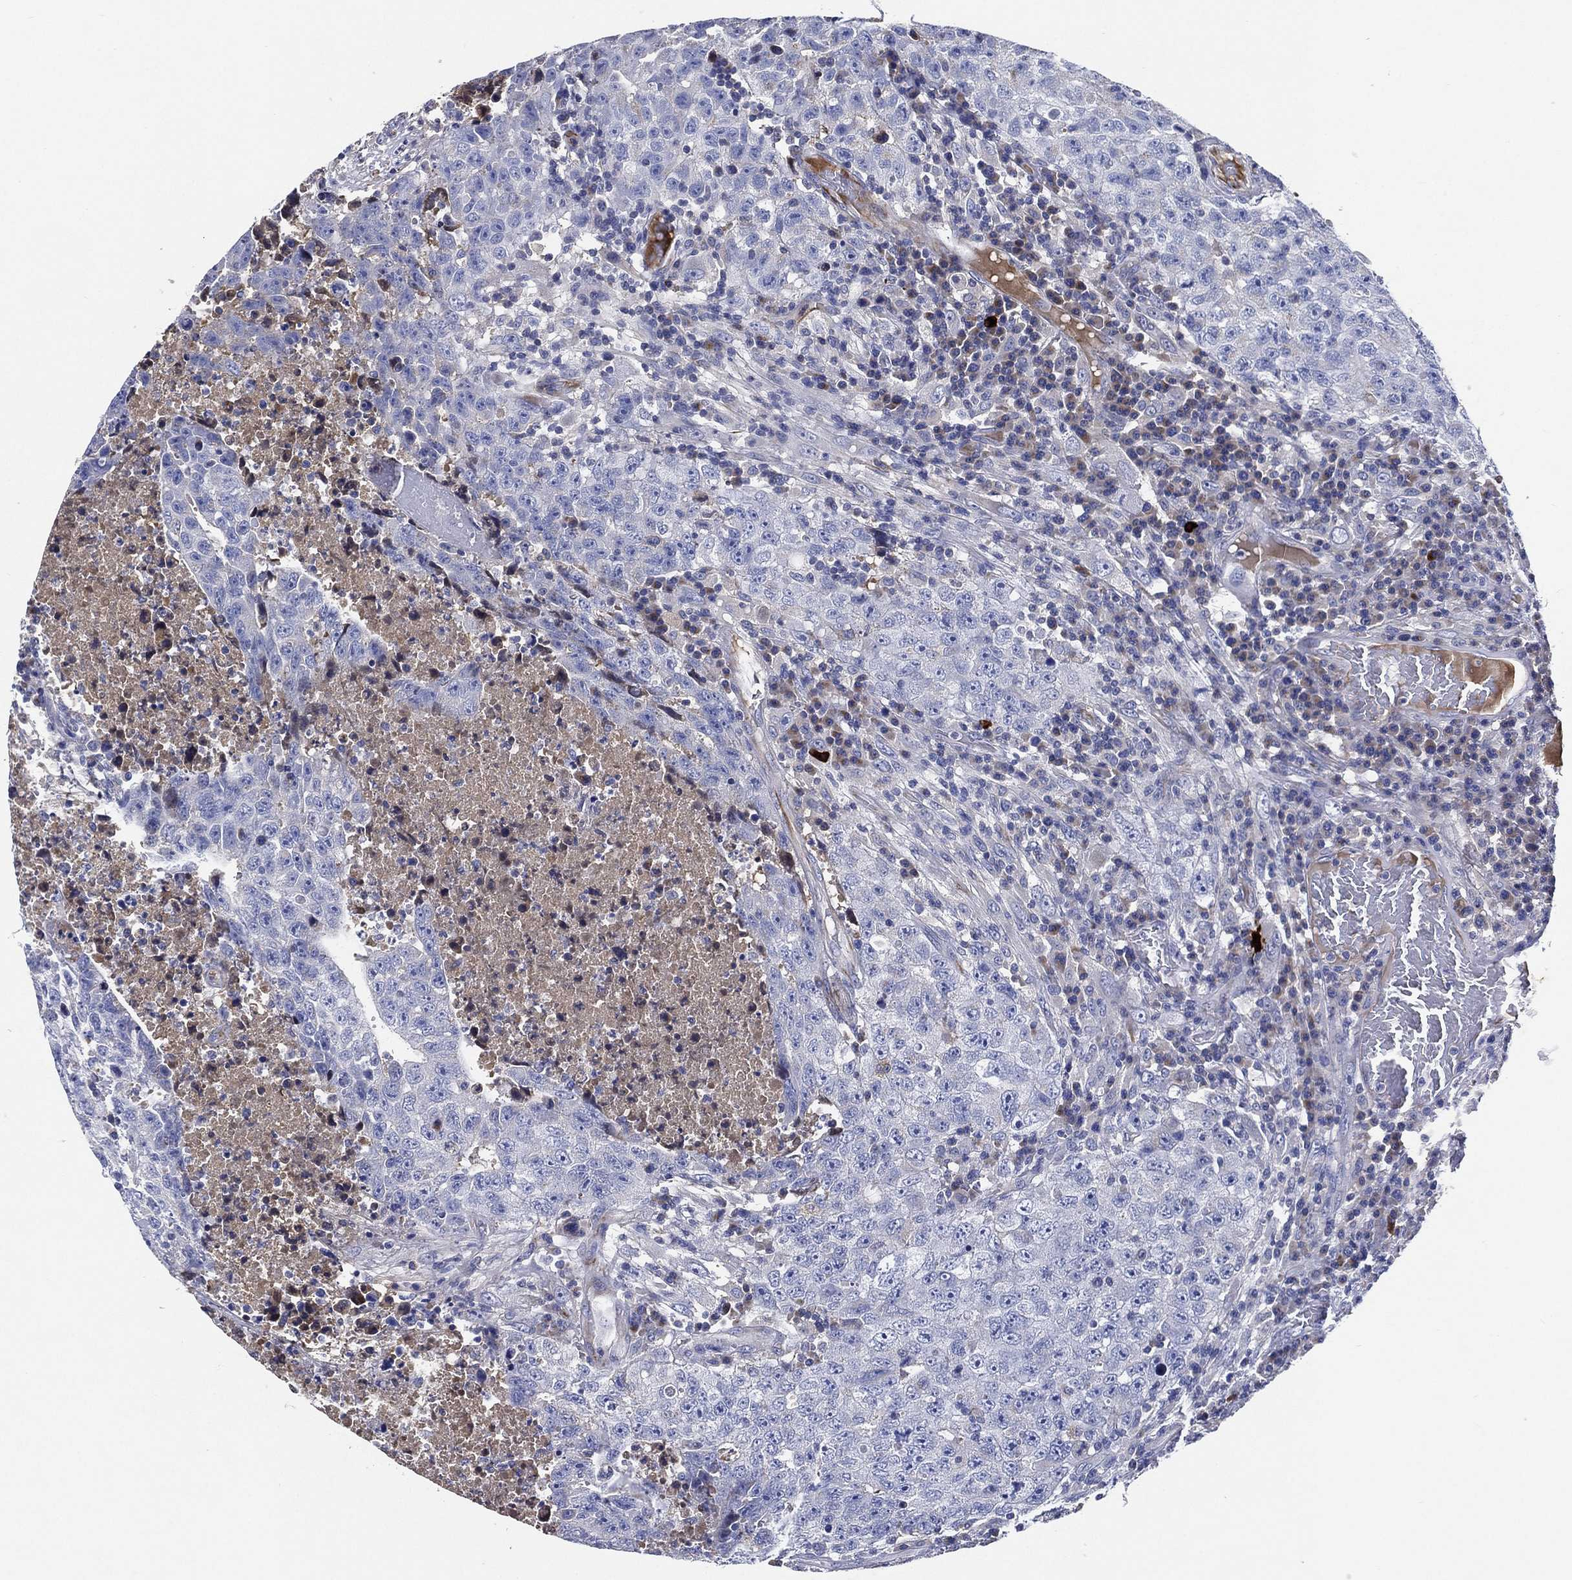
{"staining": {"intensity": "negative", "quantity": "none", "location": "none"}, "tissue": "testis cancer", "cell_type": "Tumor cells", "image_type": "cancer", "snomed": [{"axis": "morphology", "description": "Necrosis, NOS"}, {"axis": "morphology", "description": "Carcinoma, Embryonal, NOS"}, {"axis": "topography", "description": "Testis"}], "caption": "Histopathology image shows no significant protein expression in tumor cells of testis embryonal carcinoma.", "gene": "TMPRSS11D", "patient": {"sex": "male", "age": 19}}